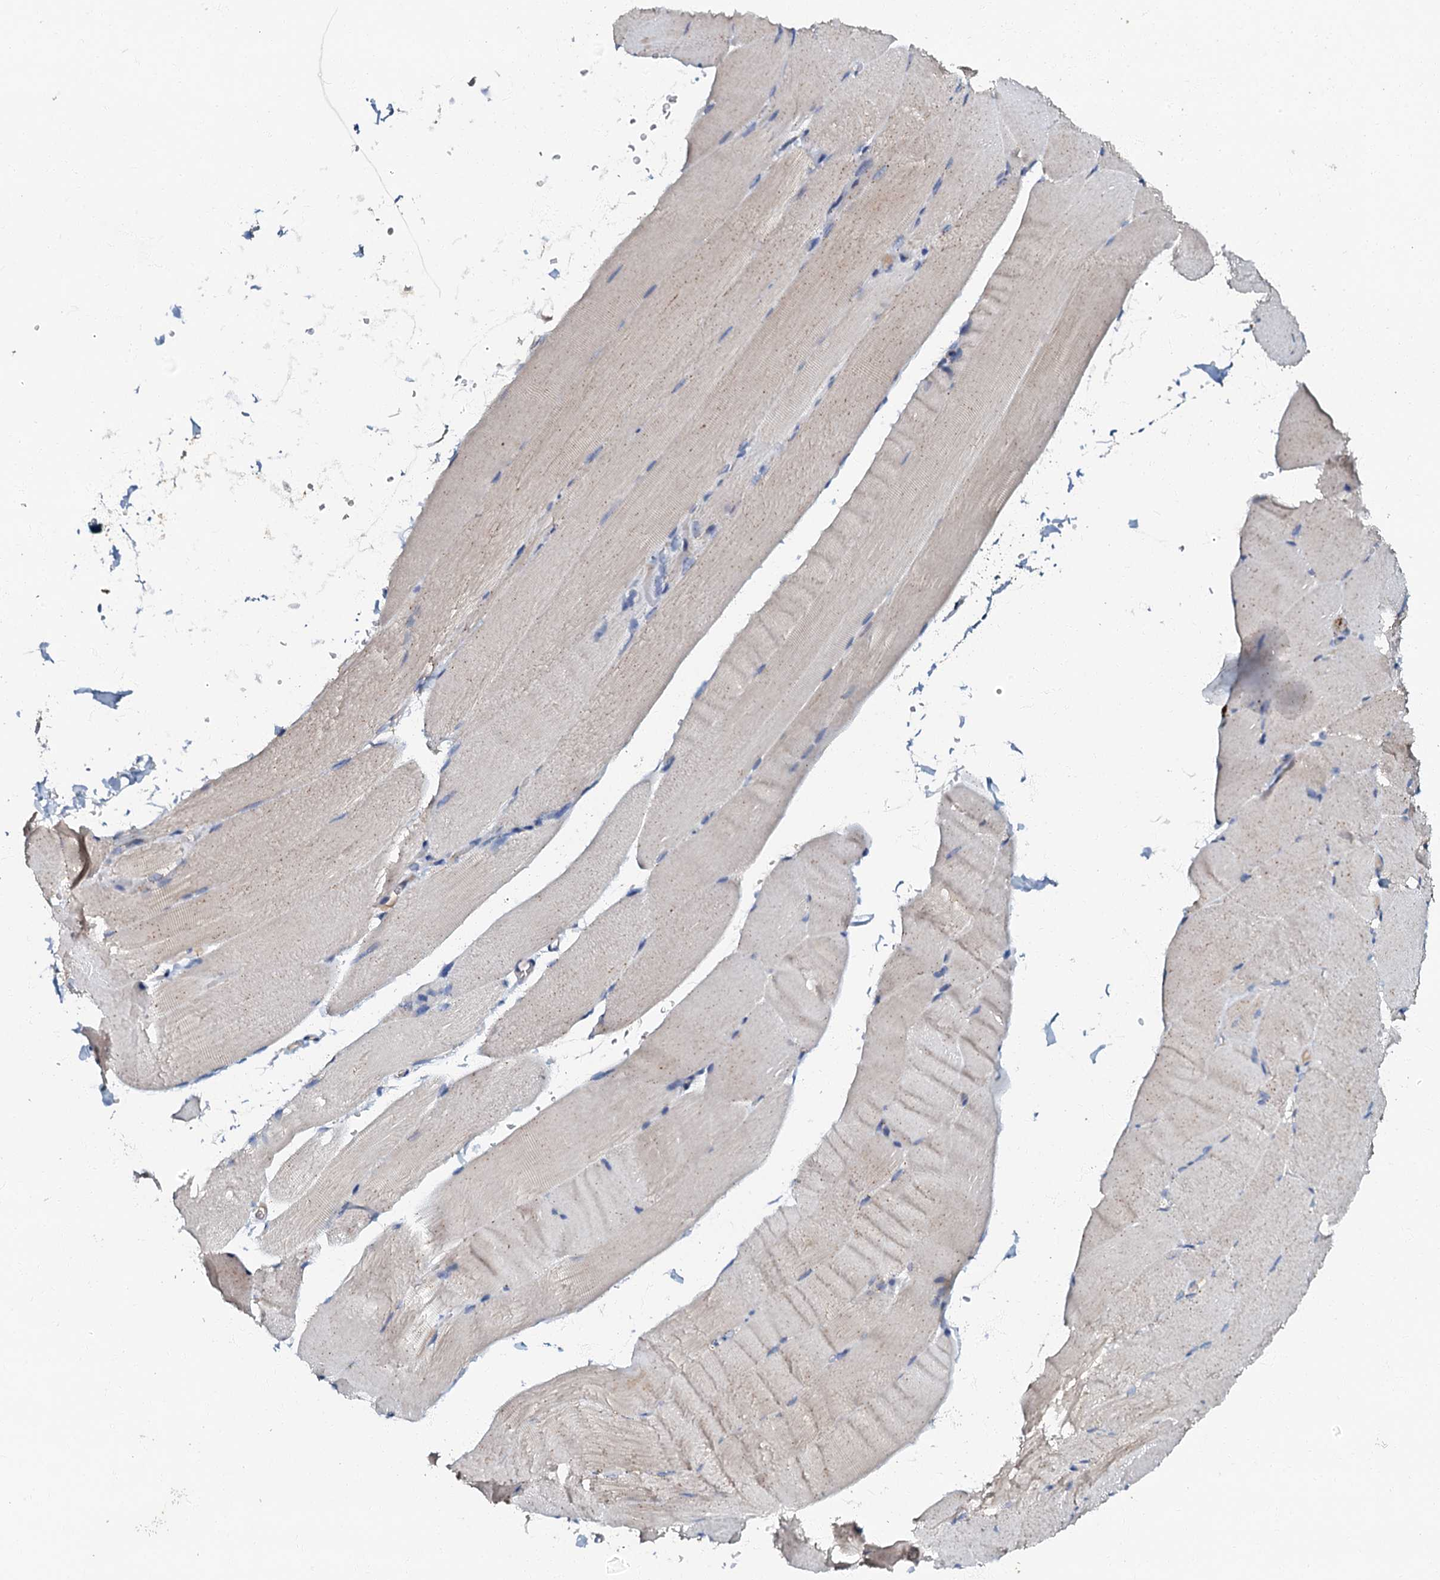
{"staining": {"intensity": "negative", "quantity": "none", "location": "none"}, "tissue": "skeletal muscle", "cell_type": "Myocytes", "image_type": "normal", "snomed": [{"axis": "morphology", "description": "Normal tissue, NOS"}, {"axis": "topography", "description": "Skeletal muscle"}, {"axis": "topography", "description": "Parathyroid gland"}], "caption": "Myocytes are negative for protein expression in unremarkable human skeletal muscle. (DAB (3,3'-diaminobenzidine) immunohistochemistry (IHC), high magnification).", "gene": "OLAH", "patient": {"sex": "female", "age": 37}}